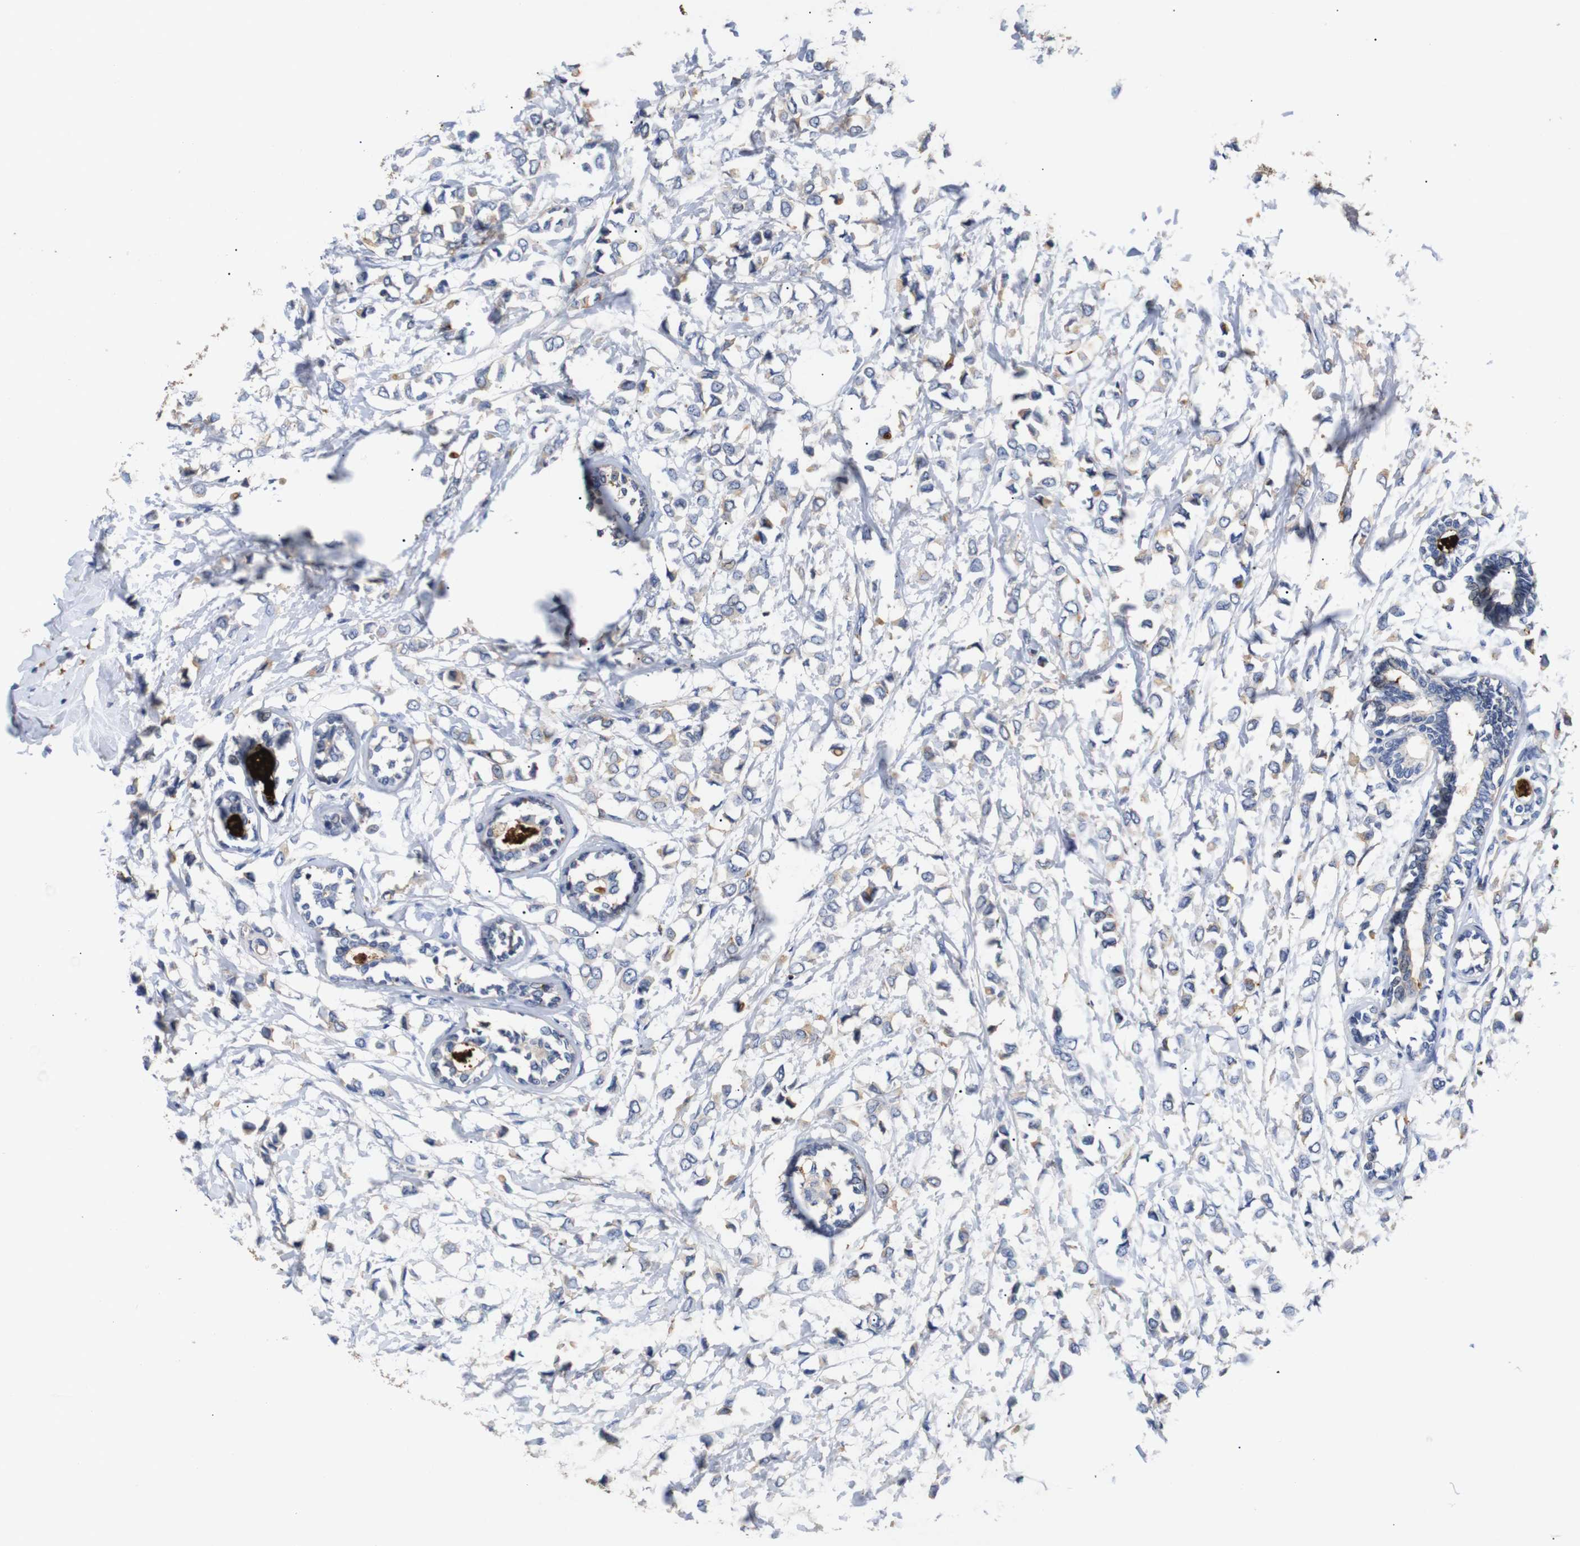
{"staining": {"intensity": "weak", "quantity": "<25%", "location": "cytoplasmic/membranous"}, "tissue": "breast cancer", "cell_type": "Tumor cells", "image_type": "cancer", "snomed": [{"axis": "morphology", "description": "Lobular carcinoma"}, {"axis": "topography", "description": "Breast"}], "caption": "Photomicrograph shows no significant protein staining in tumor cells of breast cancer (lobular carcinoma).", "gene": "SDCBP", "patient": {"sex": "female", "age": 51}}